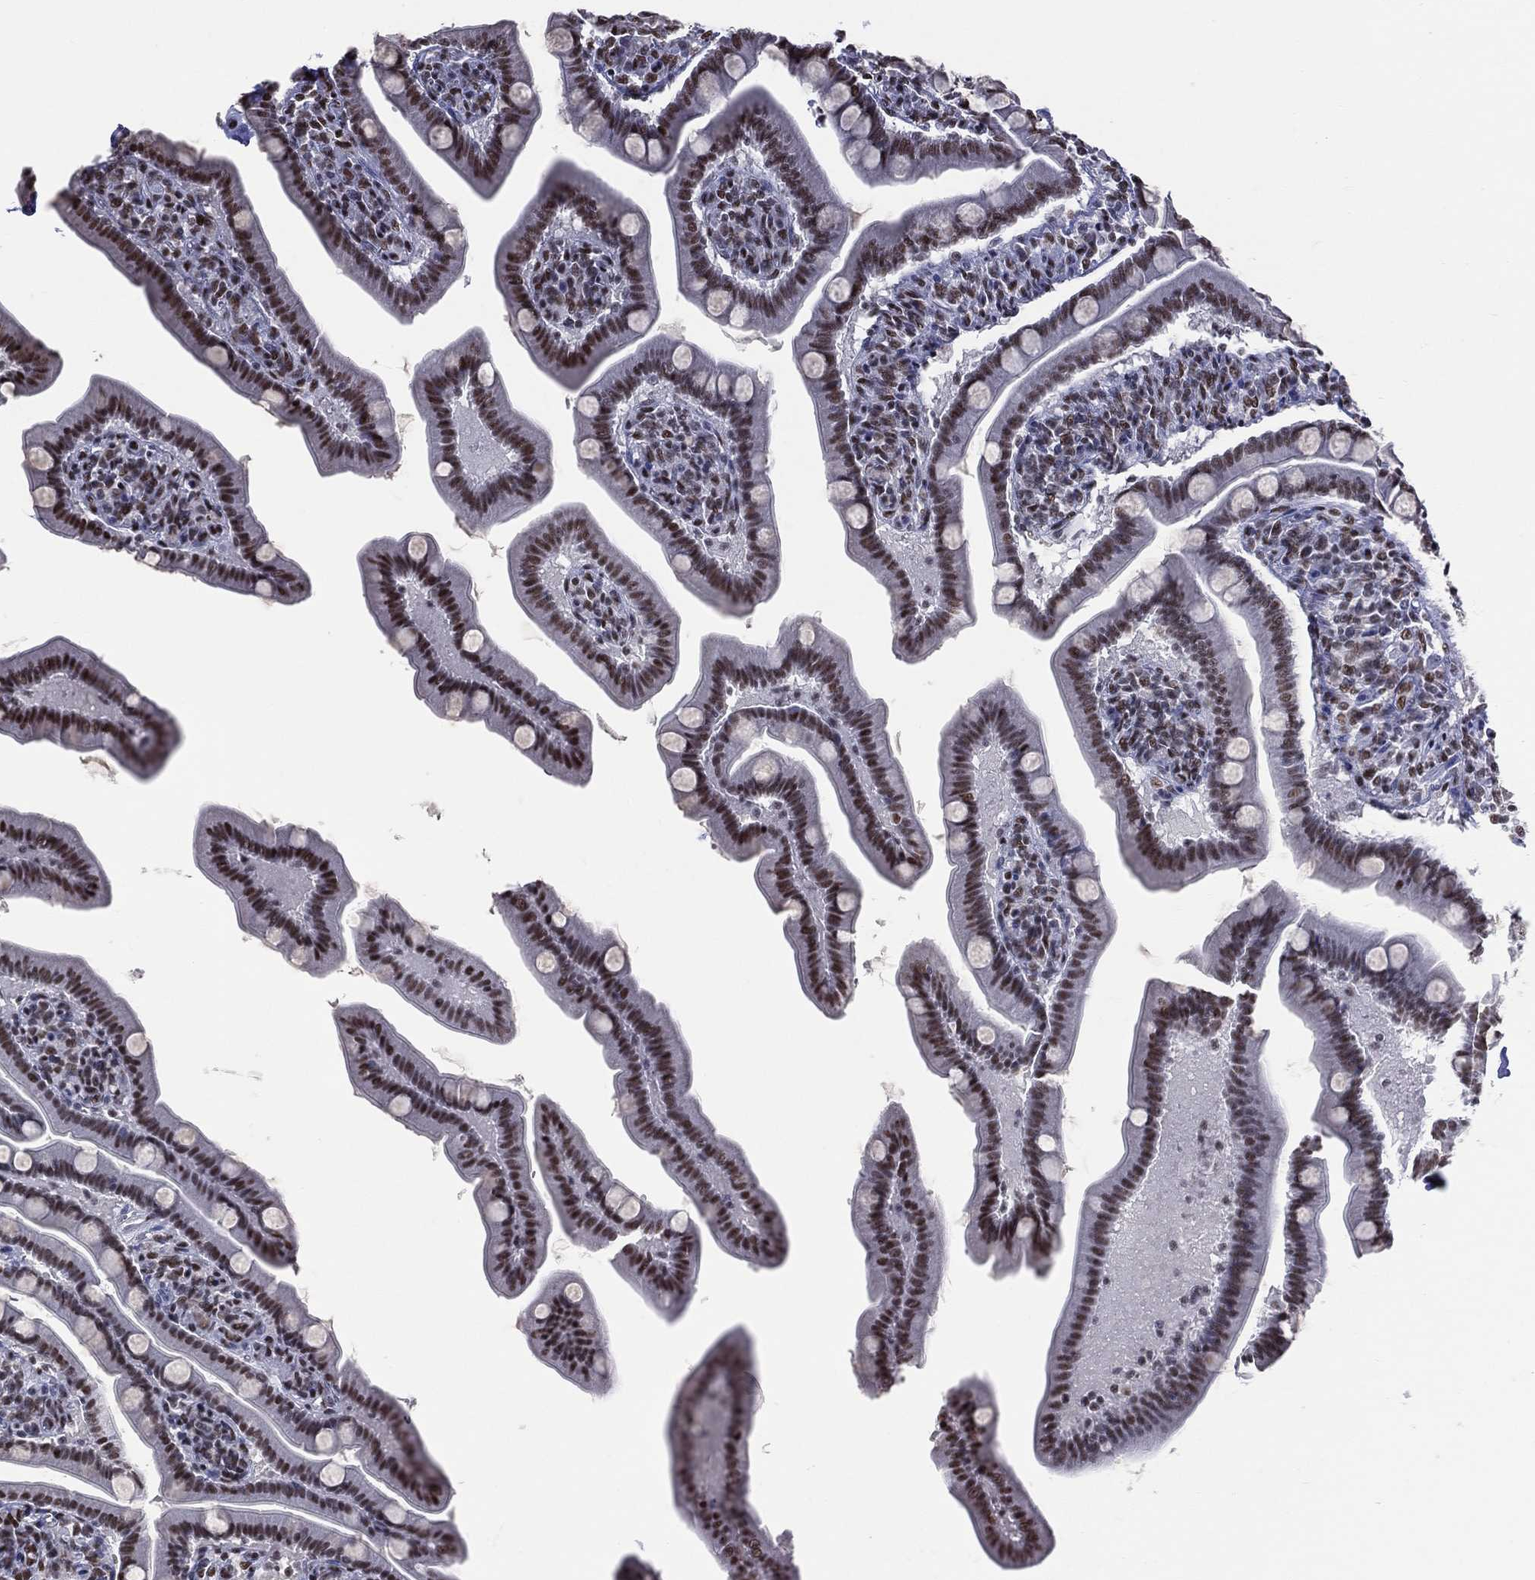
{"staining": {"intensity": "moderate", "quantity": ">75%", "location": "nuclear"}, "tissue": "small intestine", "cell_type": "Glandular cells", "image_type": "normal", "snomed": [{"axis": "morphology", "description": "Normal tissue, NOS"}, {"axis": "topography", "description": "Small intestine"}], "caption": "Immunohistochemical staining of benign small intestine shows >75% levels of moderate nuclear protein staining in approximately >75% of glandular cells.", "gene": "ZNF7", "patient": {"sex": "male", "age": 66}}